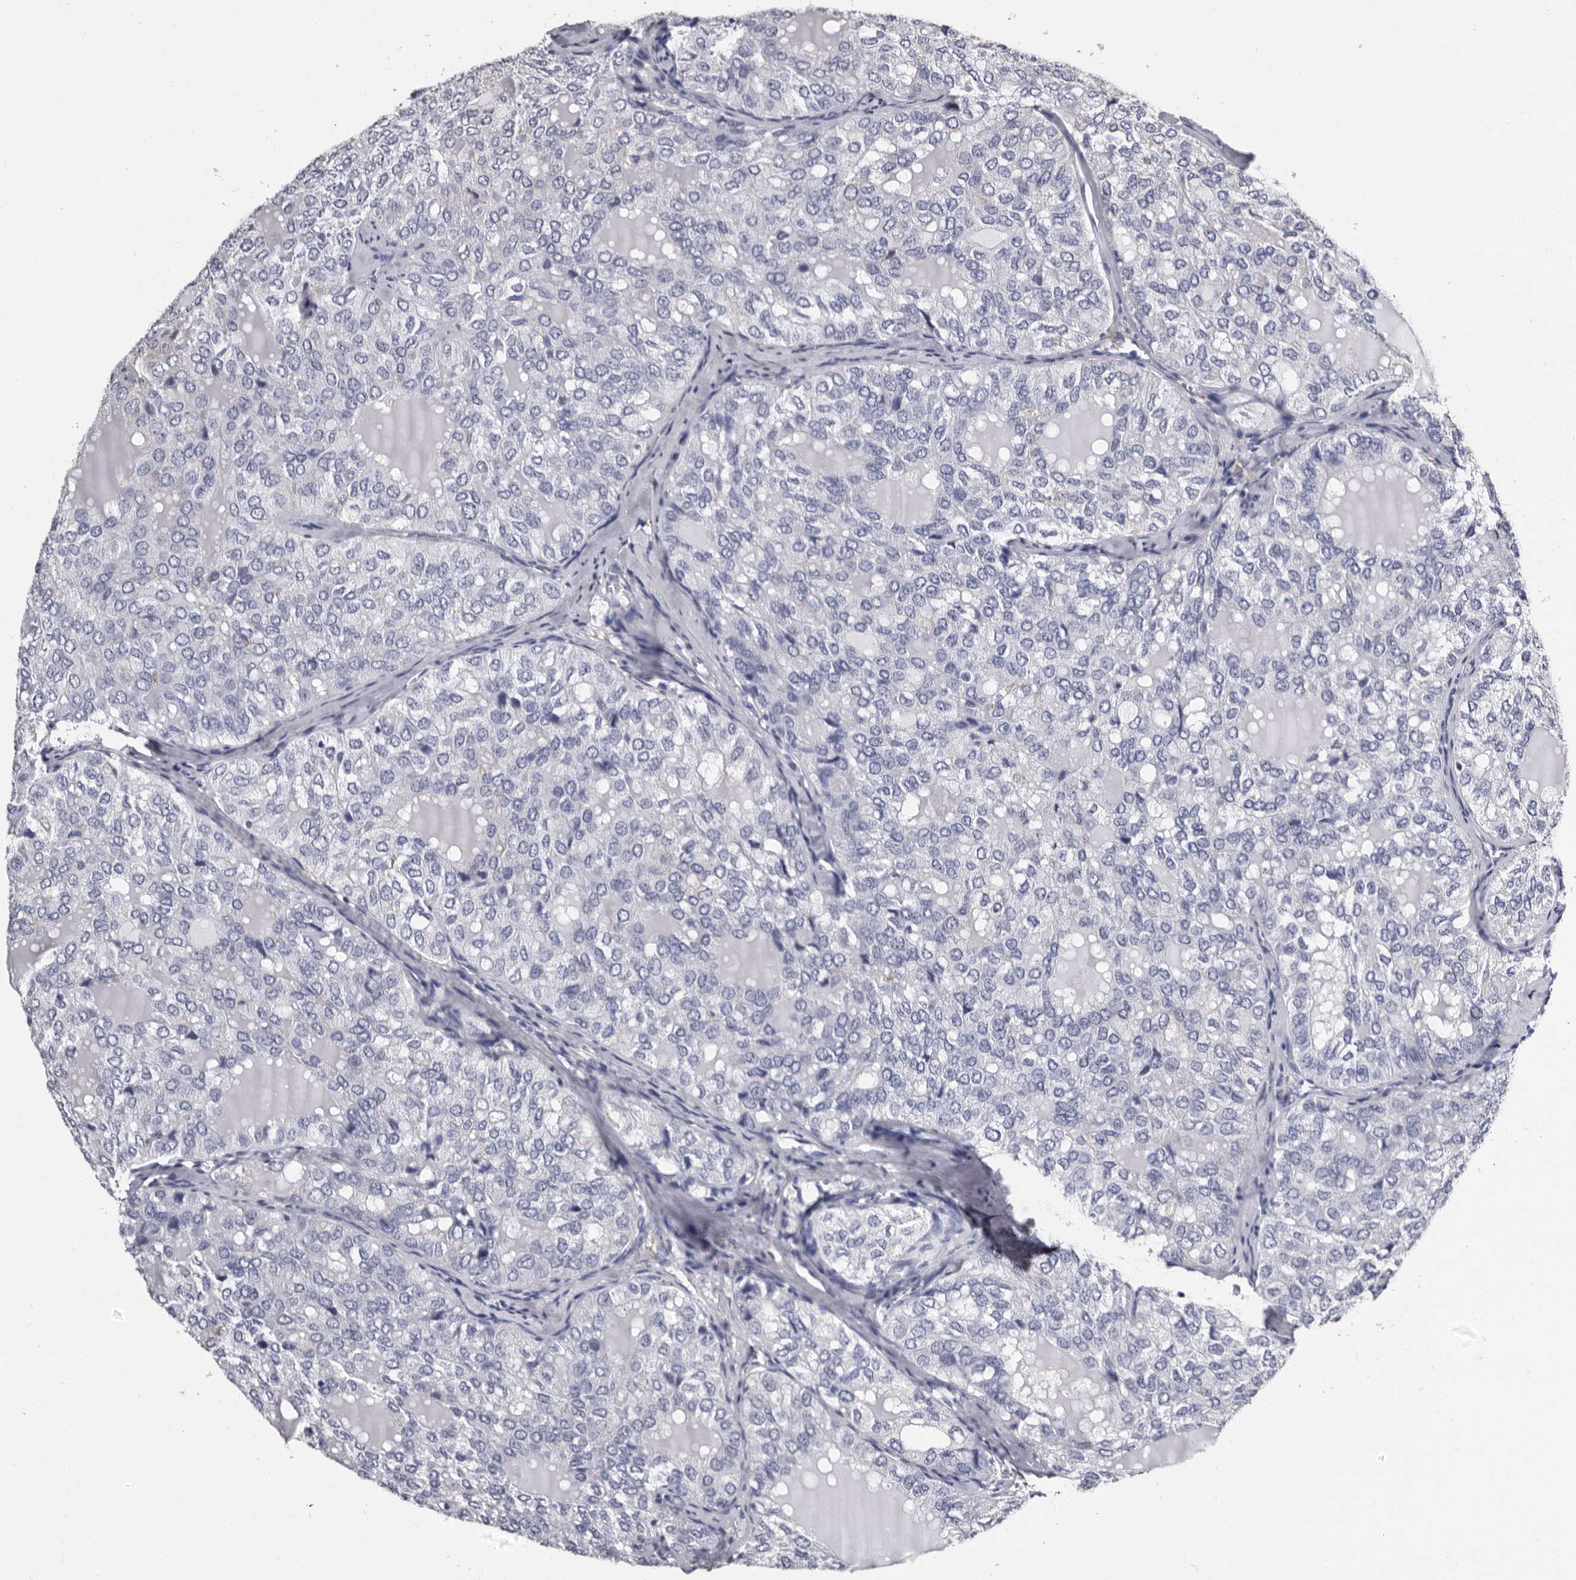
{"staining": {"intensity": "negative", "quantity": "none", "location": "none"}, "tissue": "thyroid cancer", "cell_type": "Tumor cells", "image_type": "cancer", "snomed": [{"axis": "morphology", "description": "Follicular adenoma carcinoma, NOS"}, {"axis": "topography", "description": "Thyroid gland"}], "caption": "High magnification brightfield microscopy of follicular adenoma carcinoma (thyroid) stained with DAB (3,3'-diaminobenzidine) (brown) and counterstained with hematoxylin (blue): tumor cells show no significant positivity.", "gene": "EPB41L3", "patient": {"sex": "male", "age": 75}}